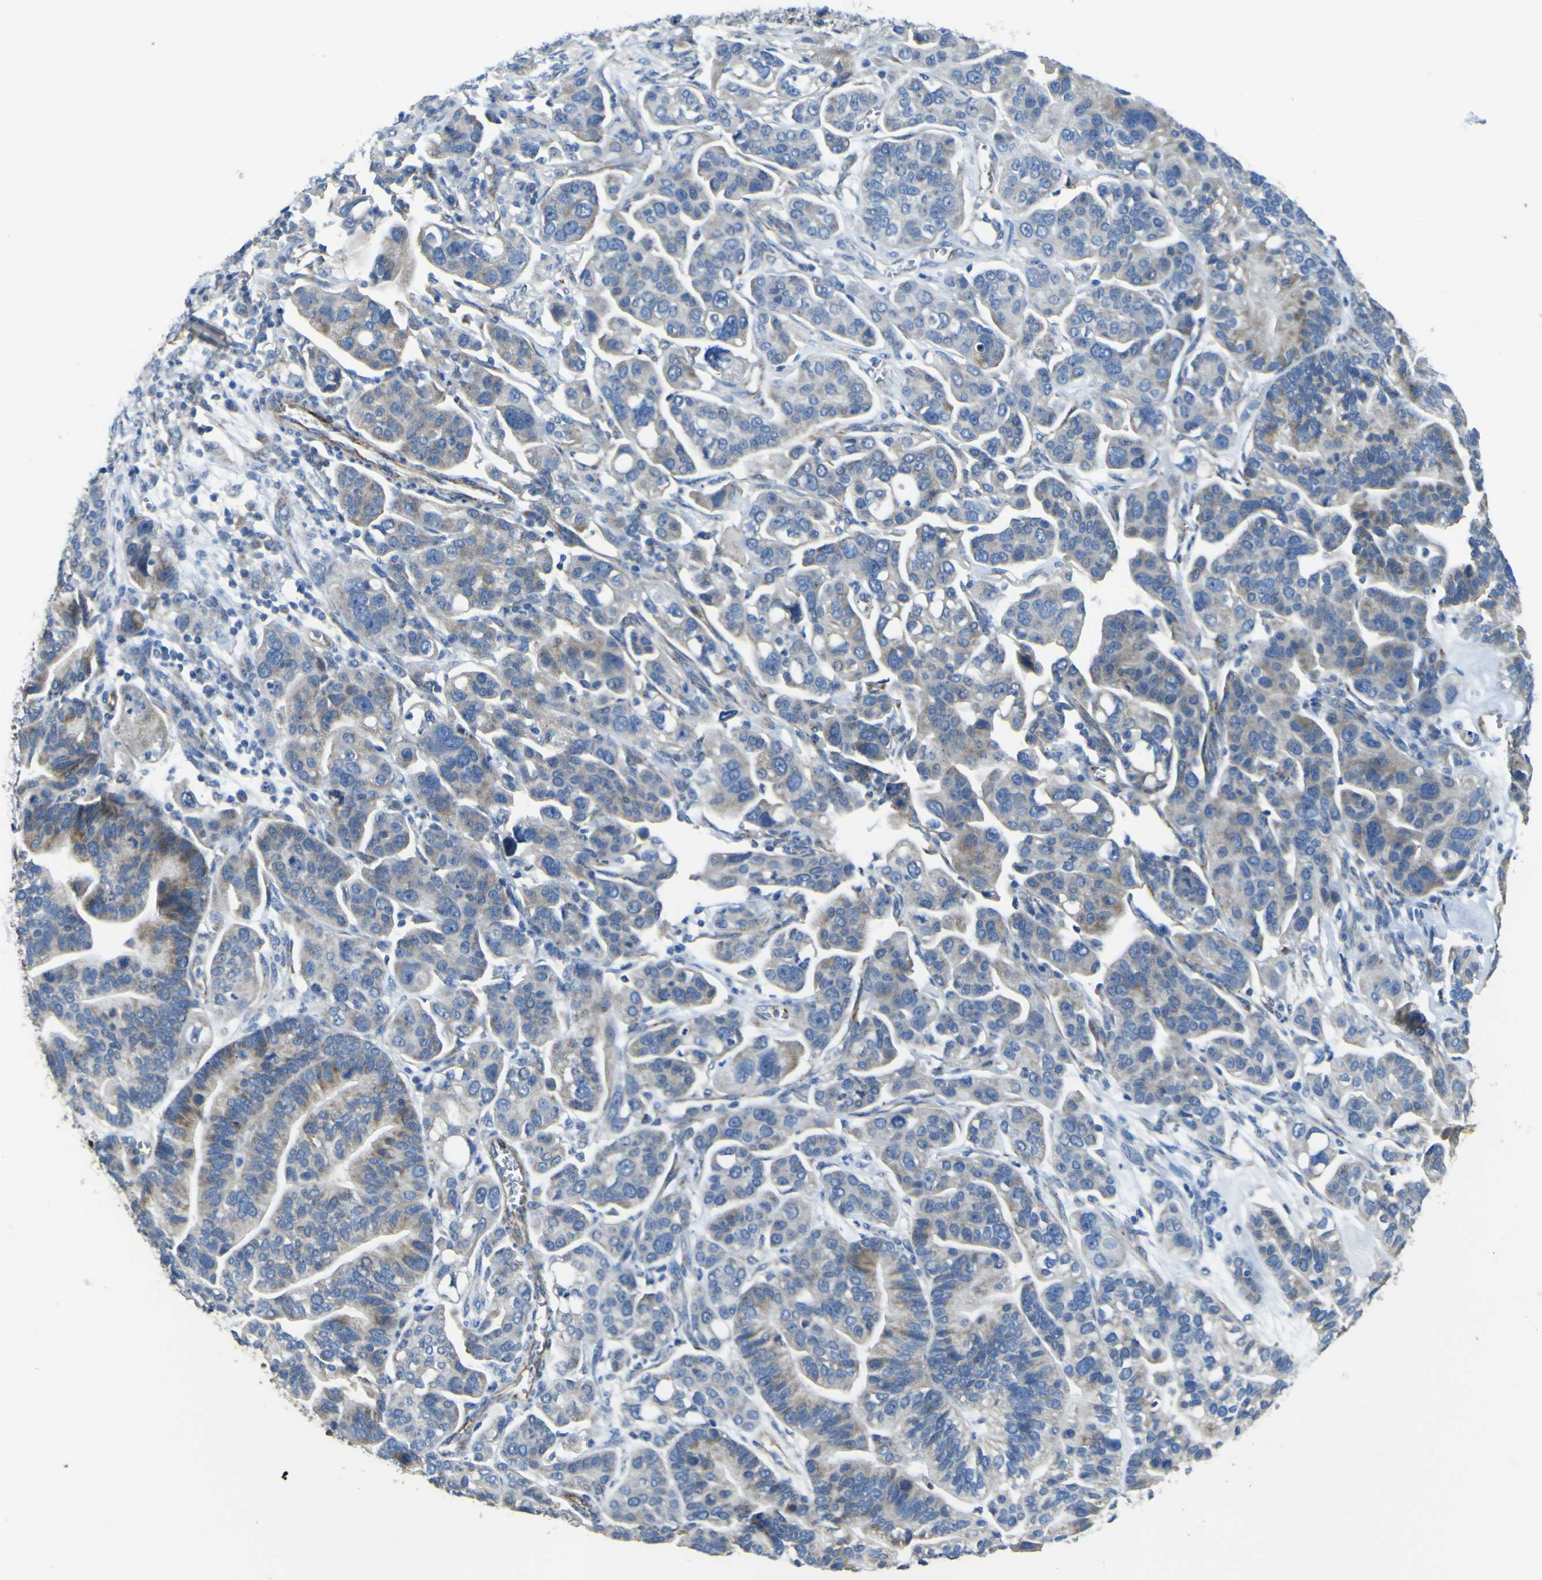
{"staining": {"intensity": "moderate", "quantity": "25%-75%", "location": "cytoplasmic/membranous"}, "tissue": "ovarian cancer", "cell_type": "Tumor cells", "image_type": "cancer", "snomed": [{"axis": "morphology", "description": "Cystadenocarcinoma, serous, NOS"}, {"axis": "topography", "description": "Ovary"}], "caption": "DAB (3,3'-diaminobenzidine) immunohistochemical staining of human ovarian serous cystadenocarcinoma shows moderate cytoplasmic/membranous protein positivity in approximately 25%-75% of tumor cells. (DAB IHC, brown staining for protein, blue staining for nuclei).", "gene": "ALDH18A1", "patient": {"sex": "female", "age": 56}}